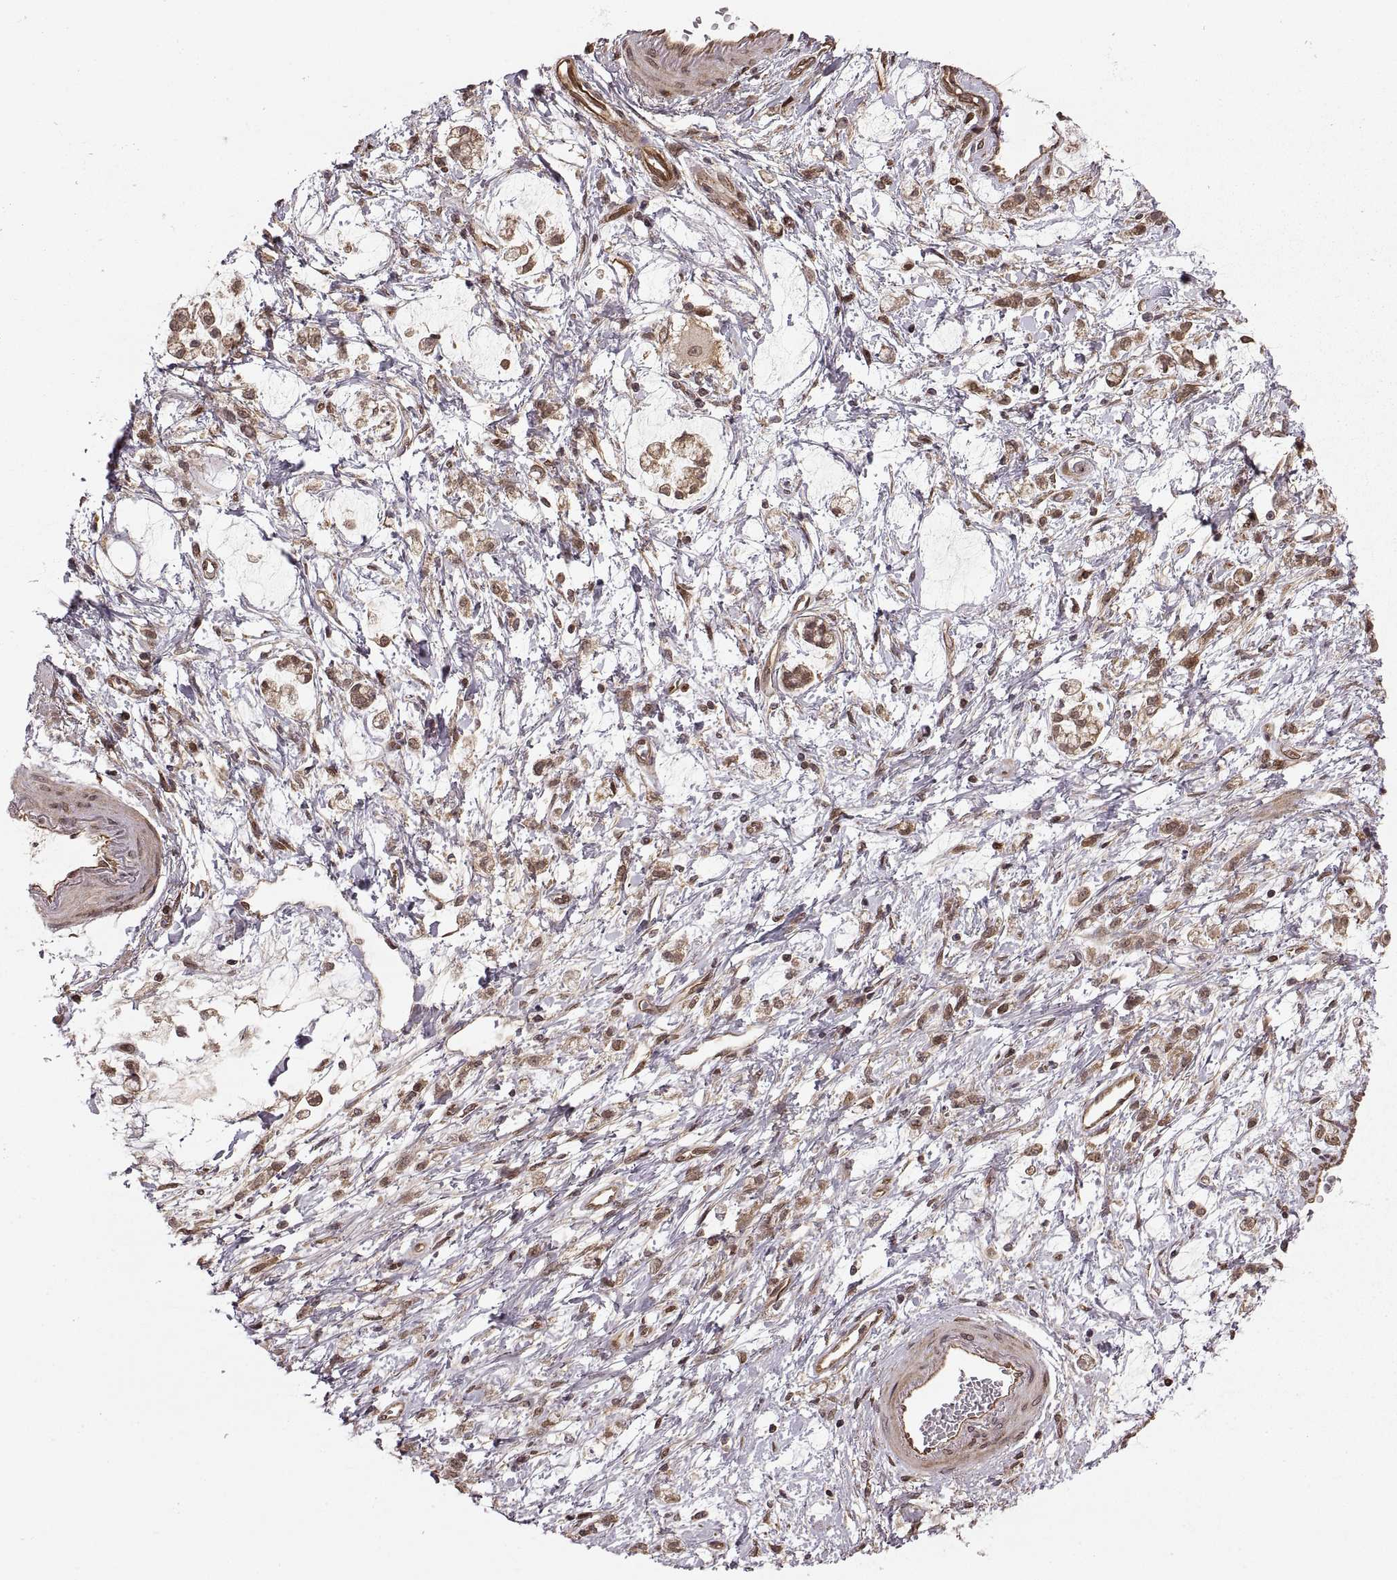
{"staining": {"intensity": "moderate", "quantity": ">75%", "location": "cytoplasmic/membranous"}, "tissue": "stomach cancer", "cell_type": "Tumor cells", "image_type": "cancer", "snomed": [{"axis": "morphology", "description": "Adenocarcinoma, NOS"}, {"axis": "topography", "description": "Stomach"}], "caption": "Immunohistochemistry (IHC) histopathology image of neoplastic tissue: human stomach adenocarcinoma stained using immunohistochemistry reveals medium levels of moderate protein expression localized specifically in the cytoplasmic/membranous of tumor cells, appearing as a cytoplasmic/membranous brown color.", "gene": "DEDD", "patient": {"sex": "female", "age": 60}}